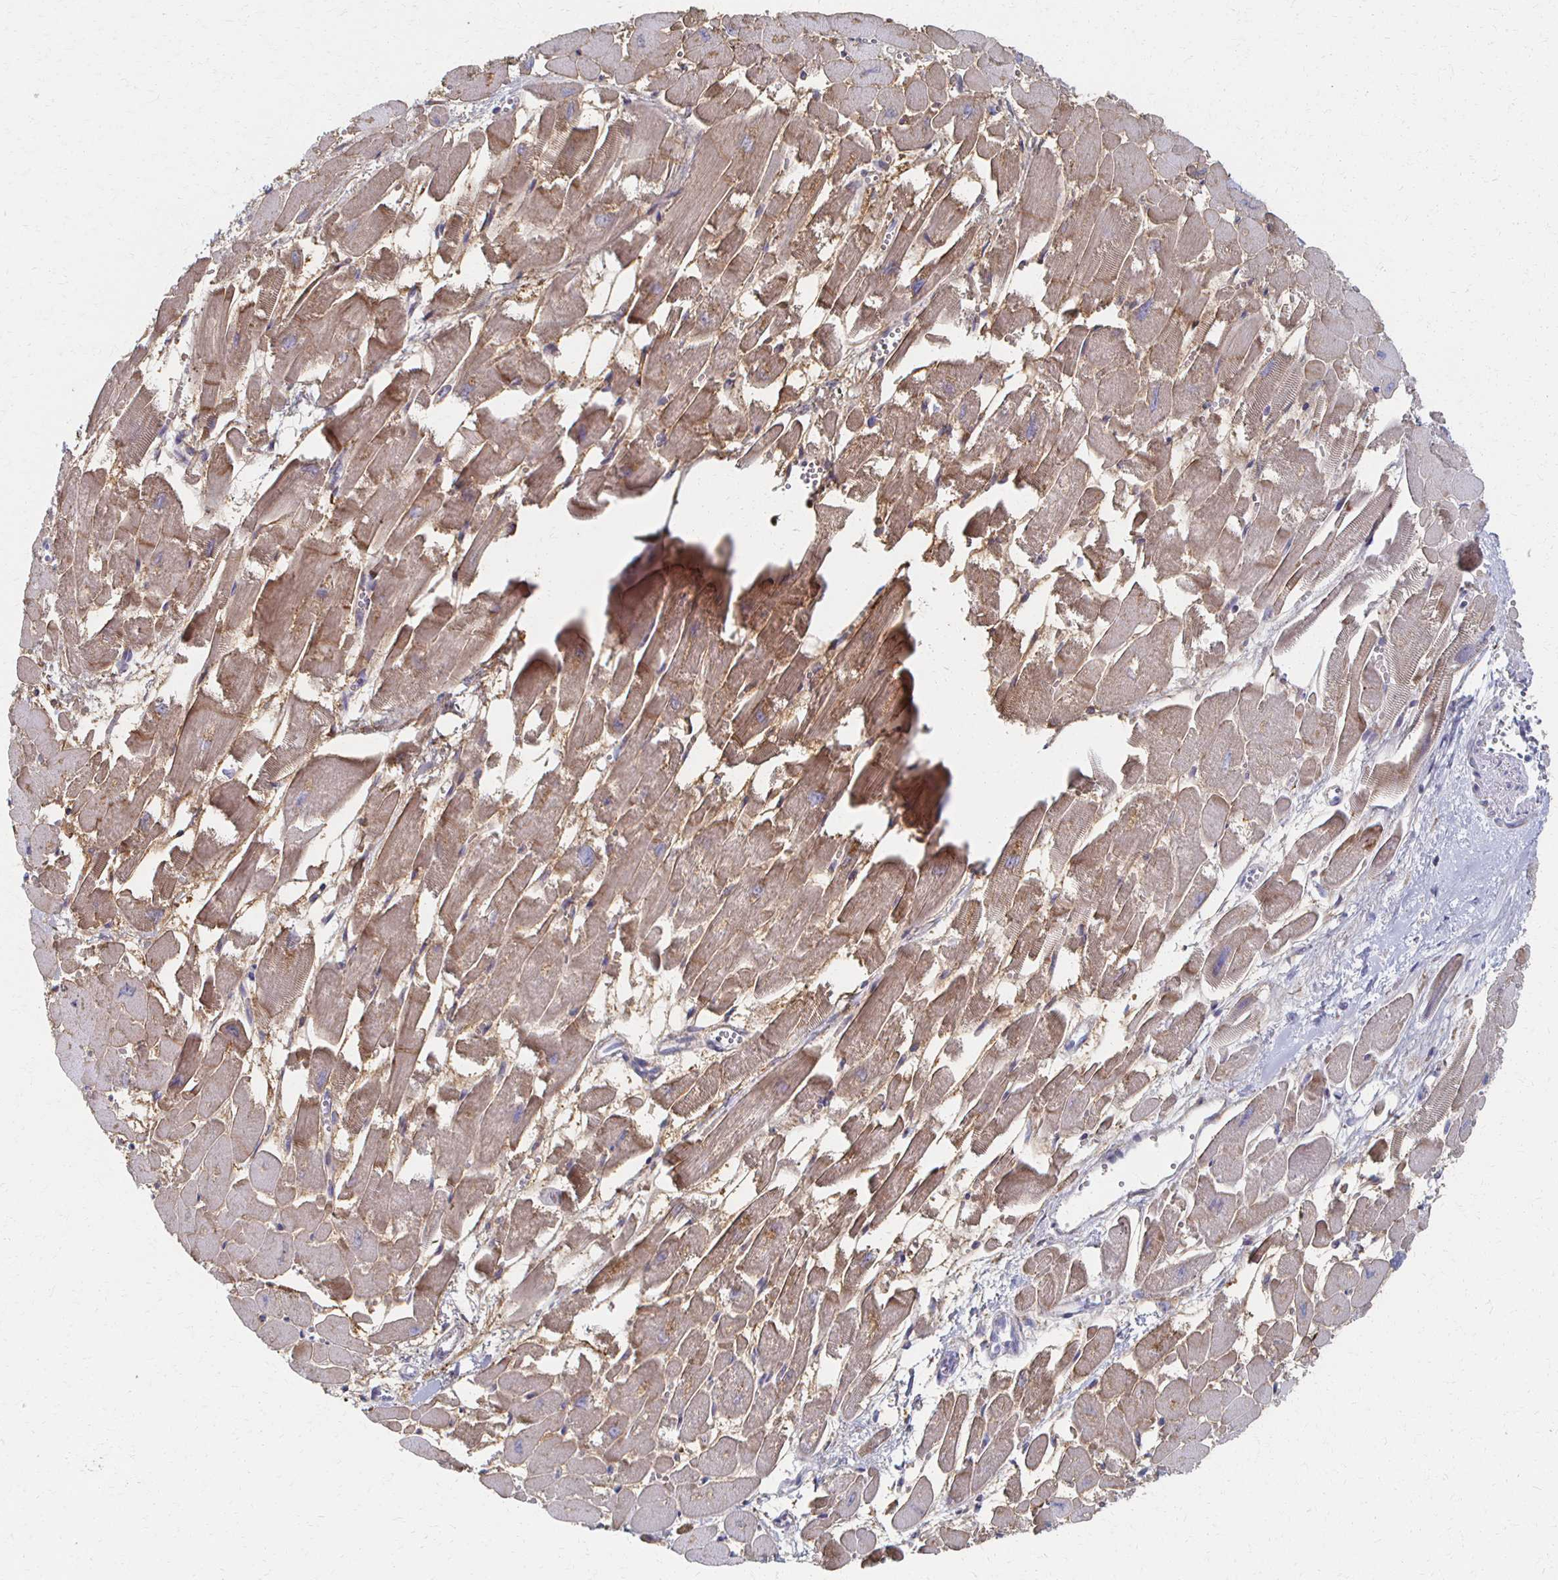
{"staining": {"intensity": "moderate", "quantity": "25%-75%", "location": "cytoplasmic/membranous"}, "tissue": "heart muscle", "cell_type": "Cardiomyocytes", "image_type": "normal", "snomed": [{"axis": "morphology", "description": "Normal tissue, NOS"}, {"axis": "topography", "description": "Heart"}], "caption": "IHC (DAB) staining of unremarkable heart muscle displays moderate cytoplasmic/membranous protein expression in about 25%-75% of cardiomyocytes.", "gene": "ATP1A3", "patient": {"sex": "female", "age": 52}}